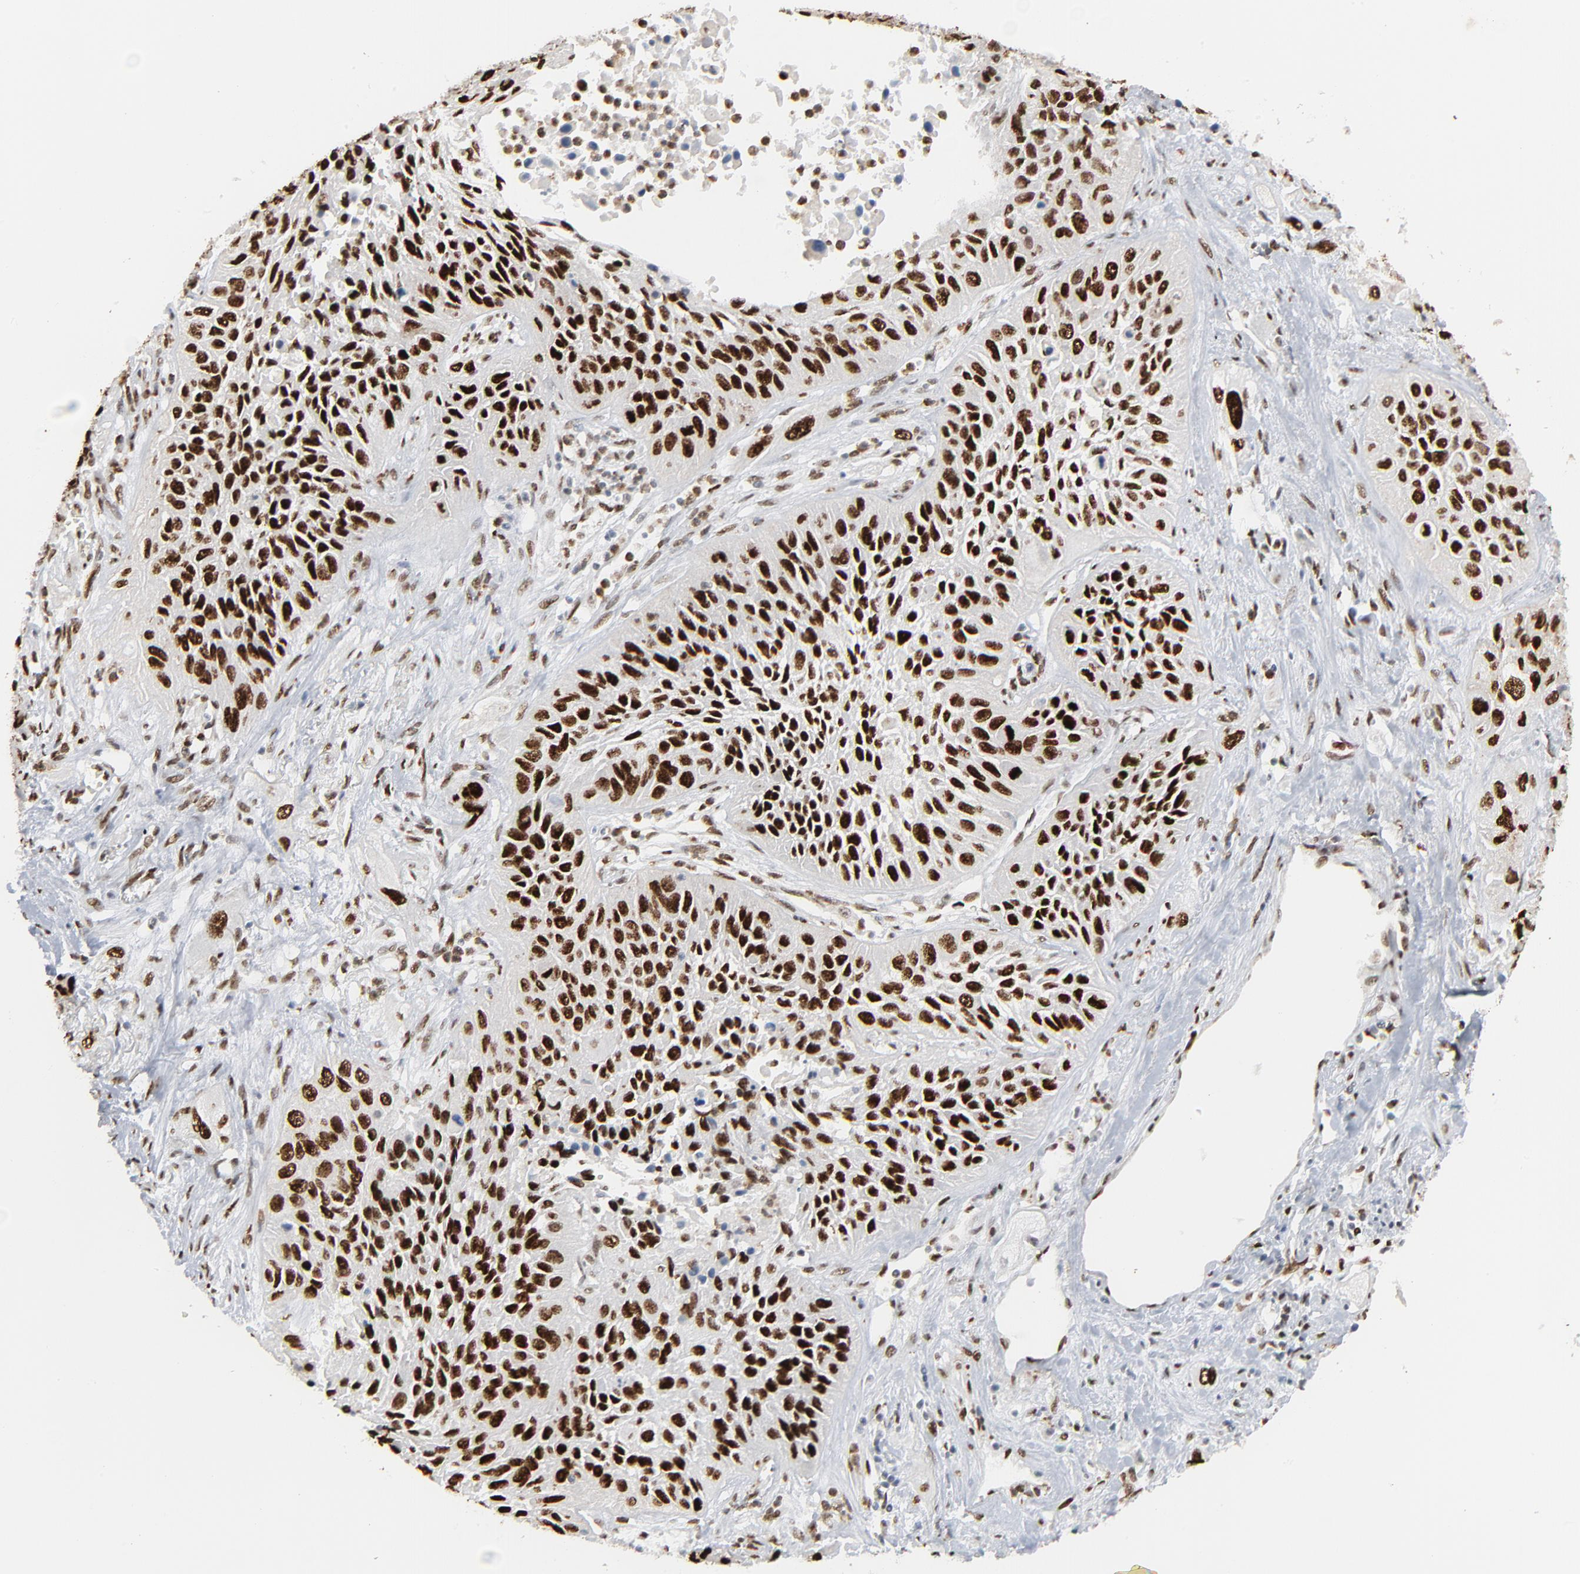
{"staining": {"intensity": "strong", "quantity": ">75%", "location": "nuclear"}, "tissue": "lung cancer", "cell_type": "Tumor cells", "image_type": "cancer", "snomed": [{"axis": "morphology", "description": "Squamous cell carcinoma, NOS"}, {"axis": "topography", "description": "Lung"}], "caption": "Human lung squamous cell carcinoma stained with a brown dye reveals strong nuclear positive staining in about >75% of tumor cells.", "gene": "CUX1", "patient": {"sex": "female", "age": 76}}